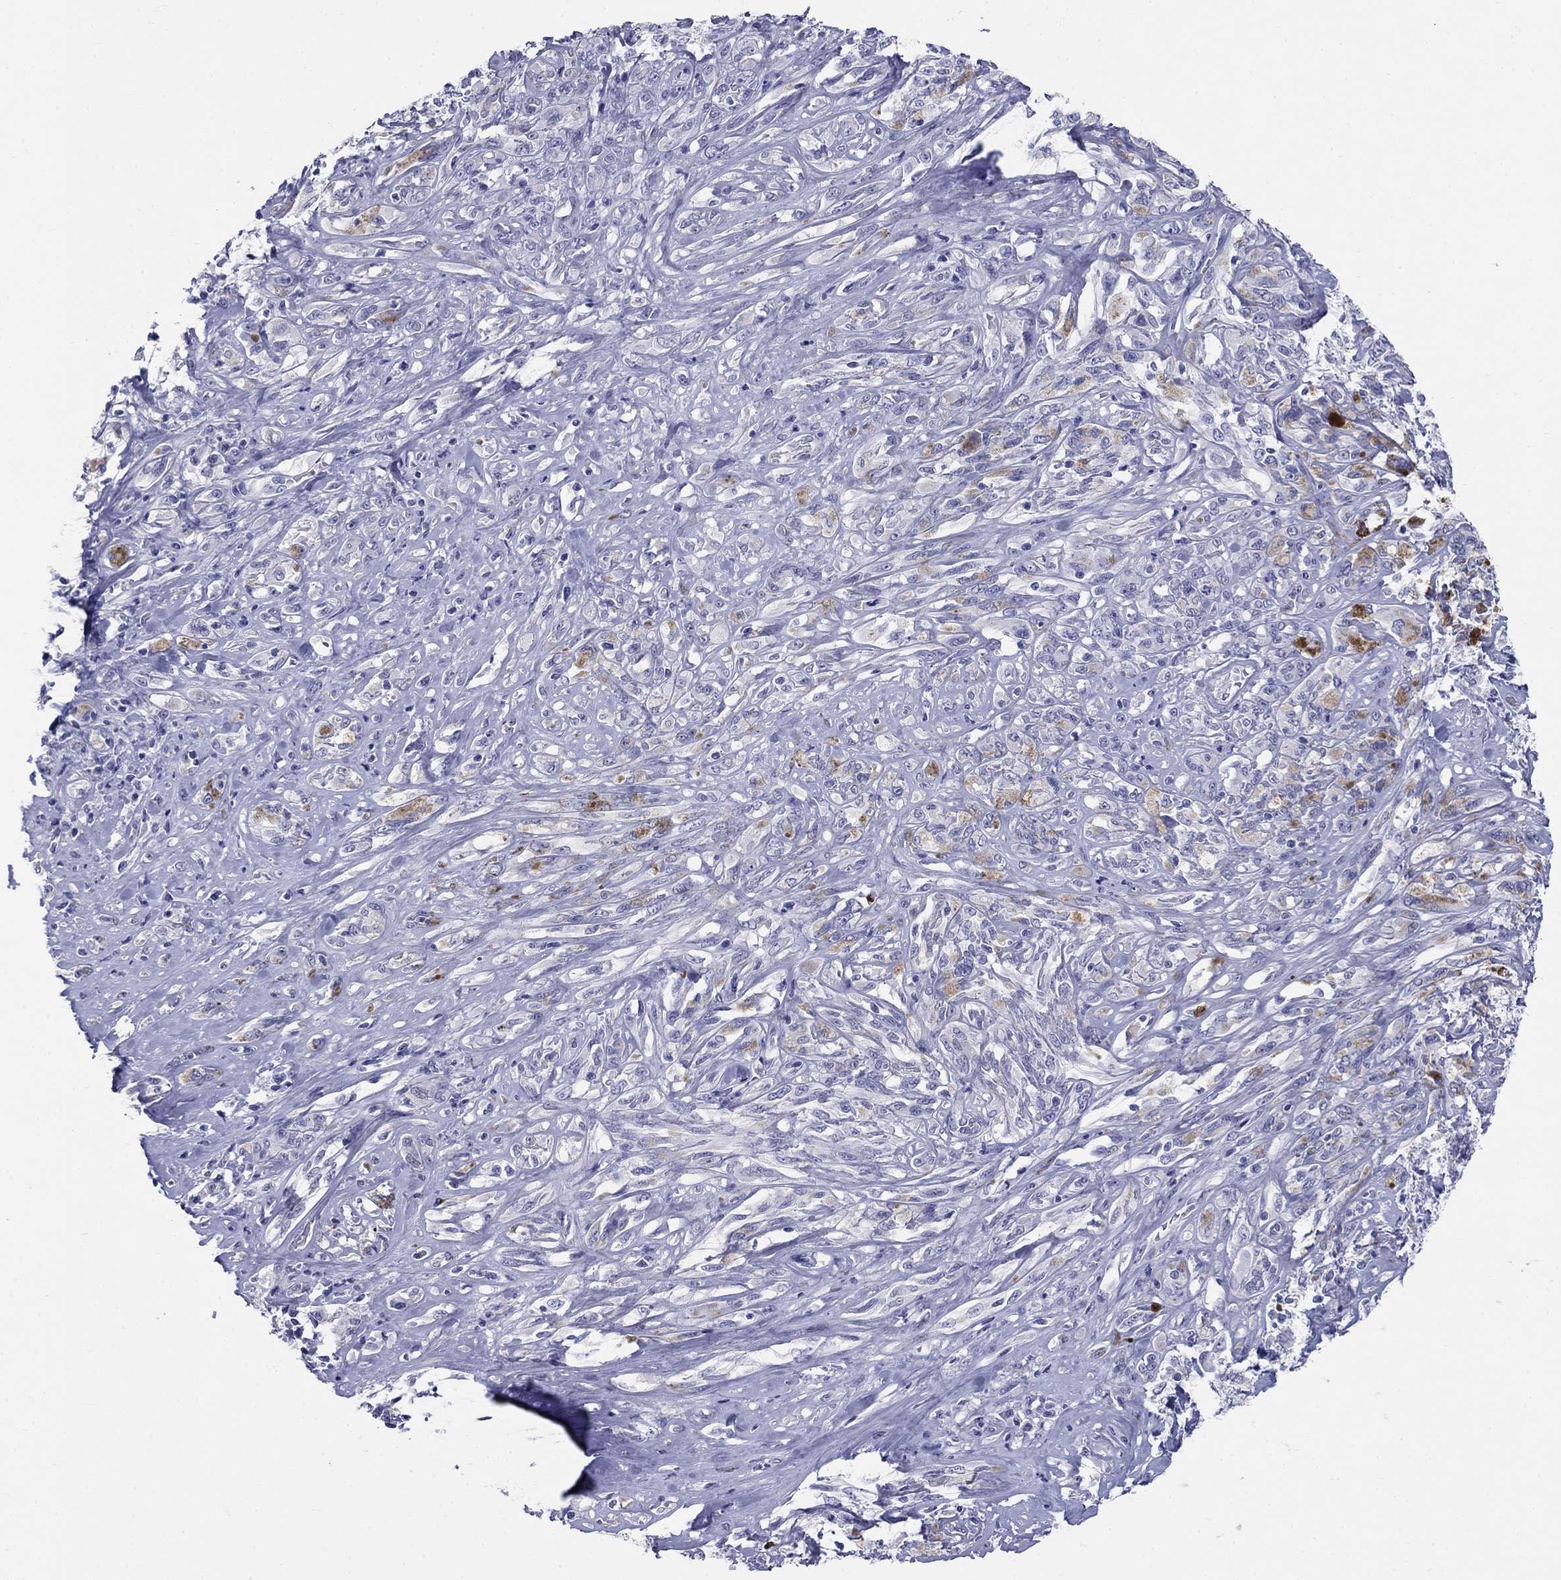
{"staining": {"intensity": "negative", "quantity": "none", "location": "none"}, "tissue": "melanoma", "cell_type": "Tumor cells", "image_type": "cancer", "snomed": [{"axis": "morphology", "description": "Malignant melanoma, NOS"}, {"axis": "topography", "description": "Skin"}], "caption": "Immunohistochemical staining of human malignant melanoma exhibits no significant staining in tumor cells.", "gene": "PRKCG", "patient": {"sex": "female", "age": 91}}